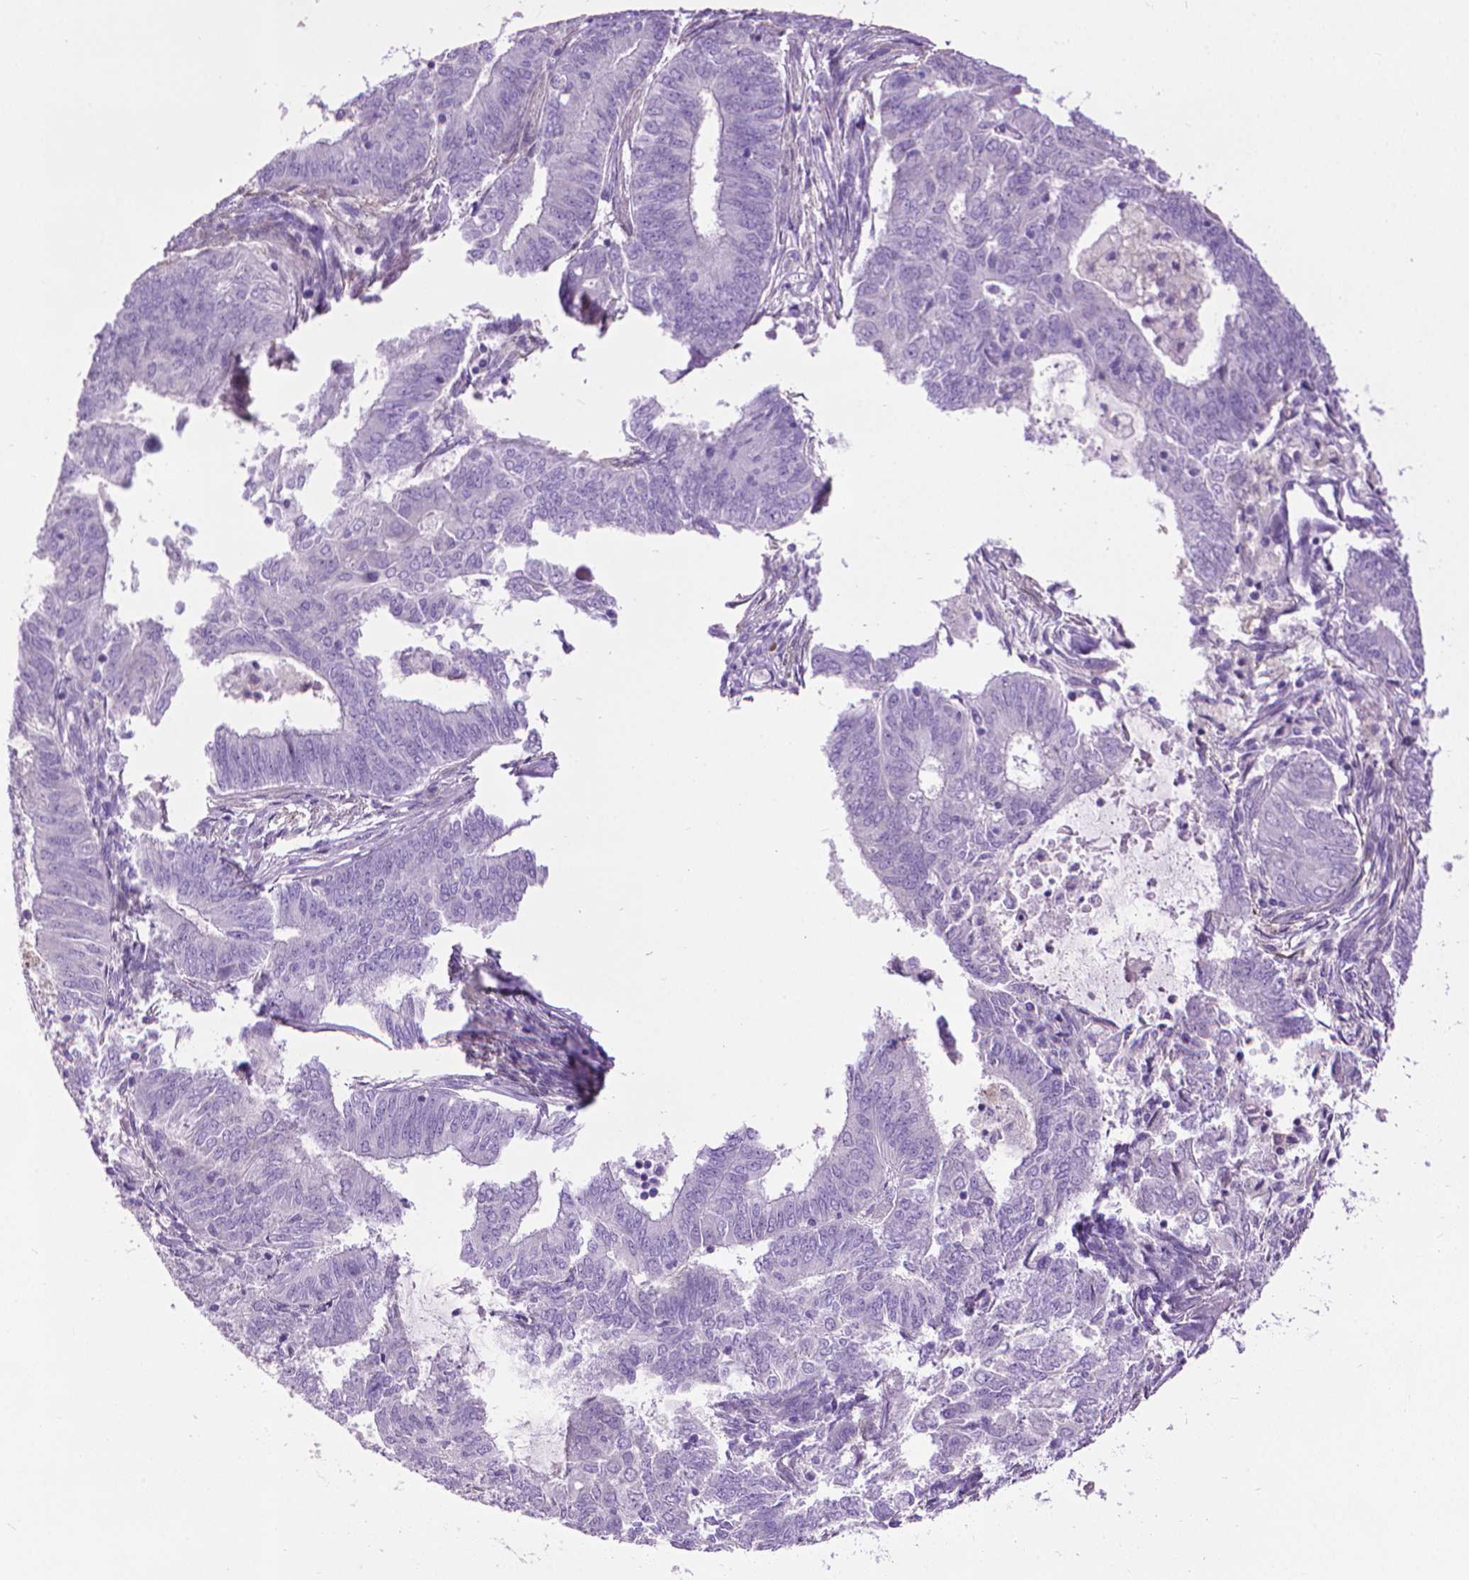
{"staining": {"intensity": "negative", "quantity": "none", "location": "none"}, "tissue": "endometrial cancer", "cell_type": "Tumor cells", "image_type": "cancer", "snomed": [{"axis": "morphology", "description": "Adenocarcinoma, NOS"}, {"axis": "topography", "description": "Endometrium"}], "caption": "Histopathology image shows no protein positivity in tumor cells of endometrial adenocarcinoma tissue.", "gene": "AQP10", "patient": {"sex": "female", "age": 62}}